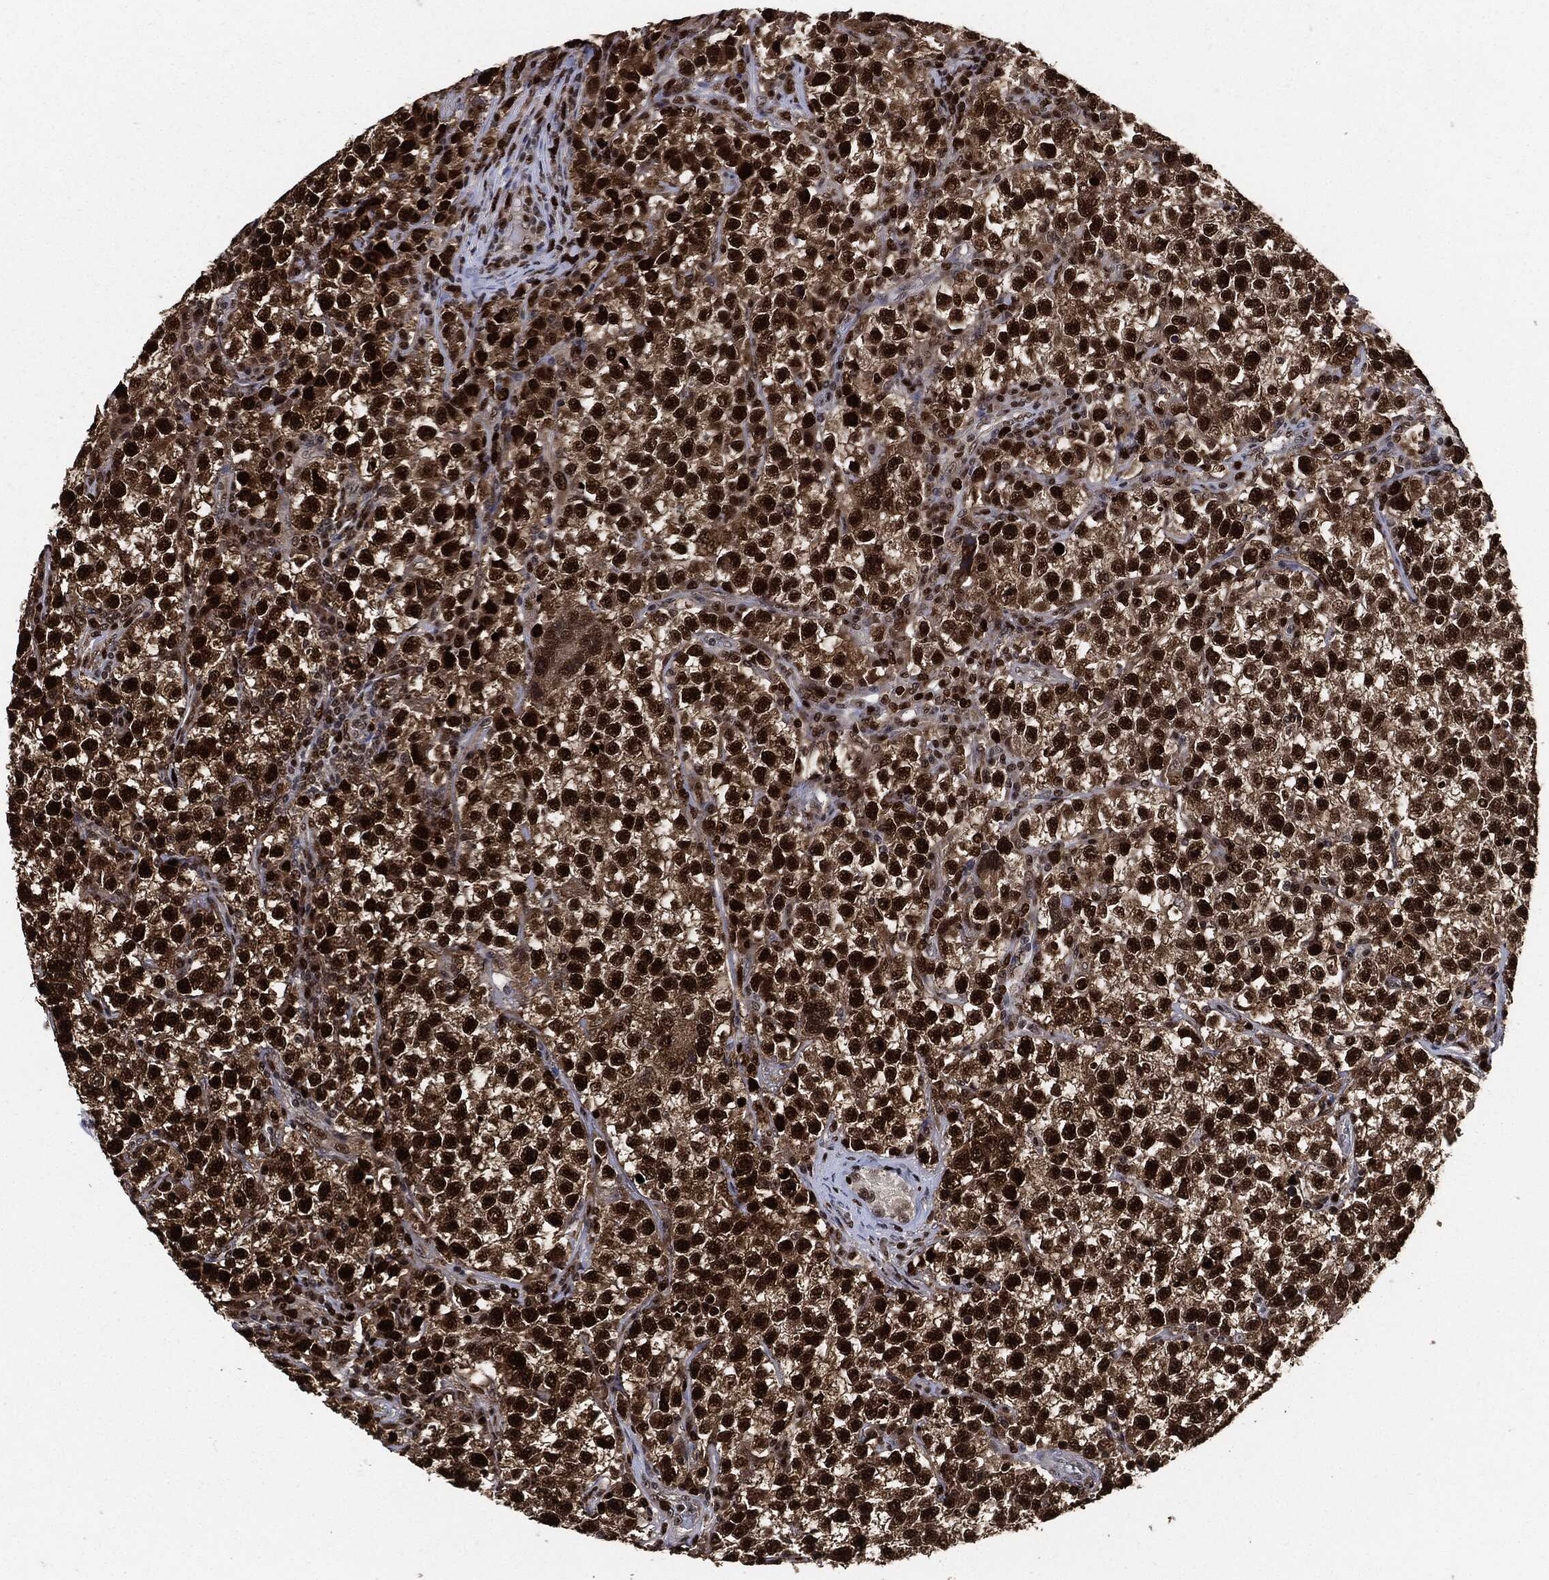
{"staining": {"intensity": "strong", "quantity": ">75%", "location": "nuclear"}, "tissue": "testis cancer", "cell_type": "Tumor cells", "image_type": "cancer", "snomed": [{"axis": "morphology", "description": "Seminoma, NOS"}, {"axis": "topography", "description": "Testis"}], "caption": "Seminoma (testis) stained for a protein reveals strong nuclear positivity in tumor cells.", "gene": "PCNA", "patient": {"sex": "male", "age": 22}}